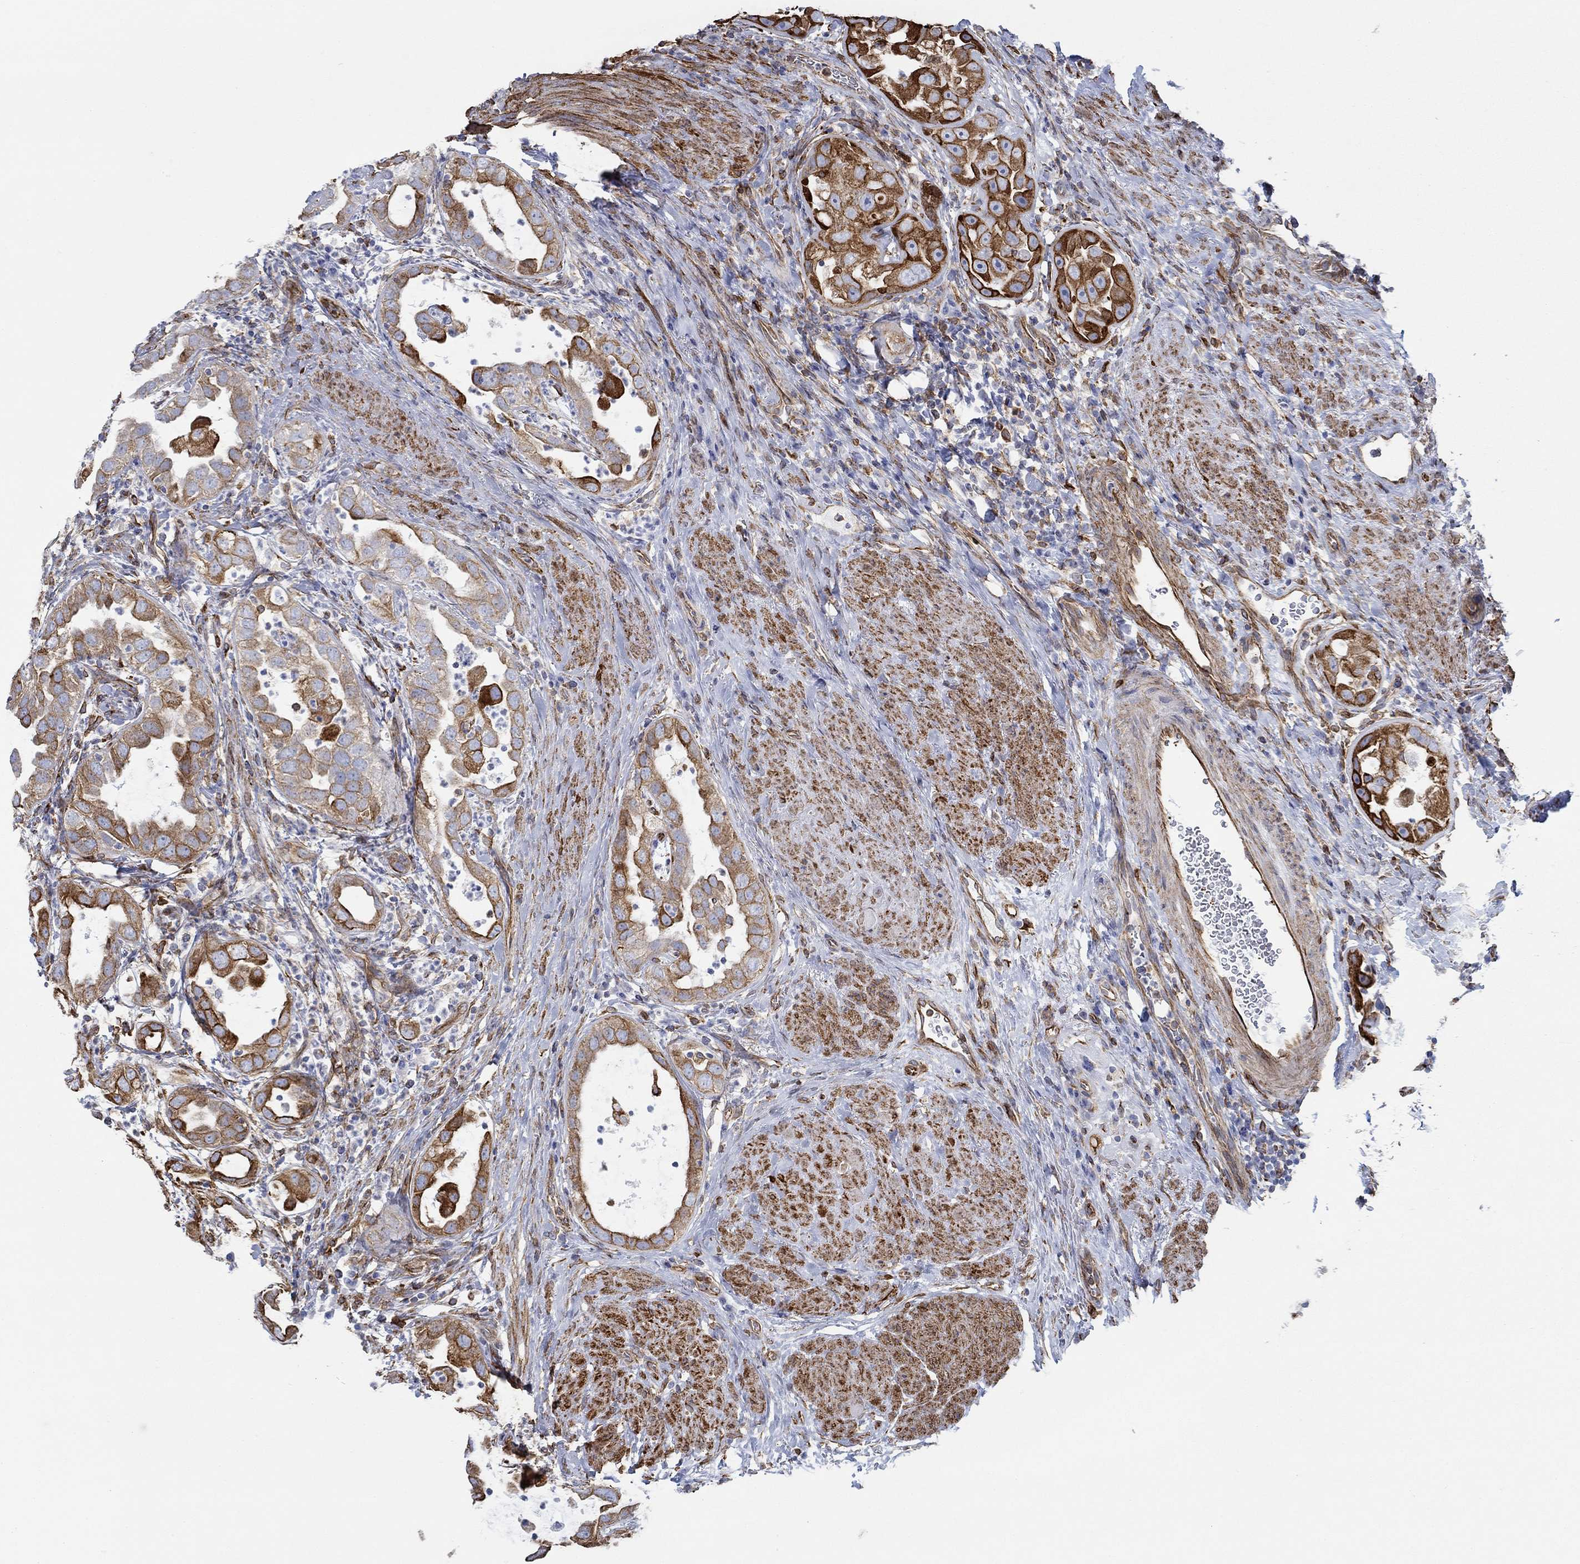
{"staining": {"intensity": "strong", "quantity": "25%-75%", "location": "cytoplasmic/membranous"}, "tissue": "urothelial cancer", "cell_type": "Tumor cells", "image_type": "cancer", "snomed": [{"axis": "morphology", "description": "Urothelial carcinoma, High grade"}, {"axis": "topography", "description": "Urinary bladder"}], "caption": "Tumor cells show high levels of strong cytoplasmic/membranous expression in about 25%-75% of cells in urothelial carcinoma (high-grade).", "gene": "STC2", "patient": {"sex": "female", "age": 41}}